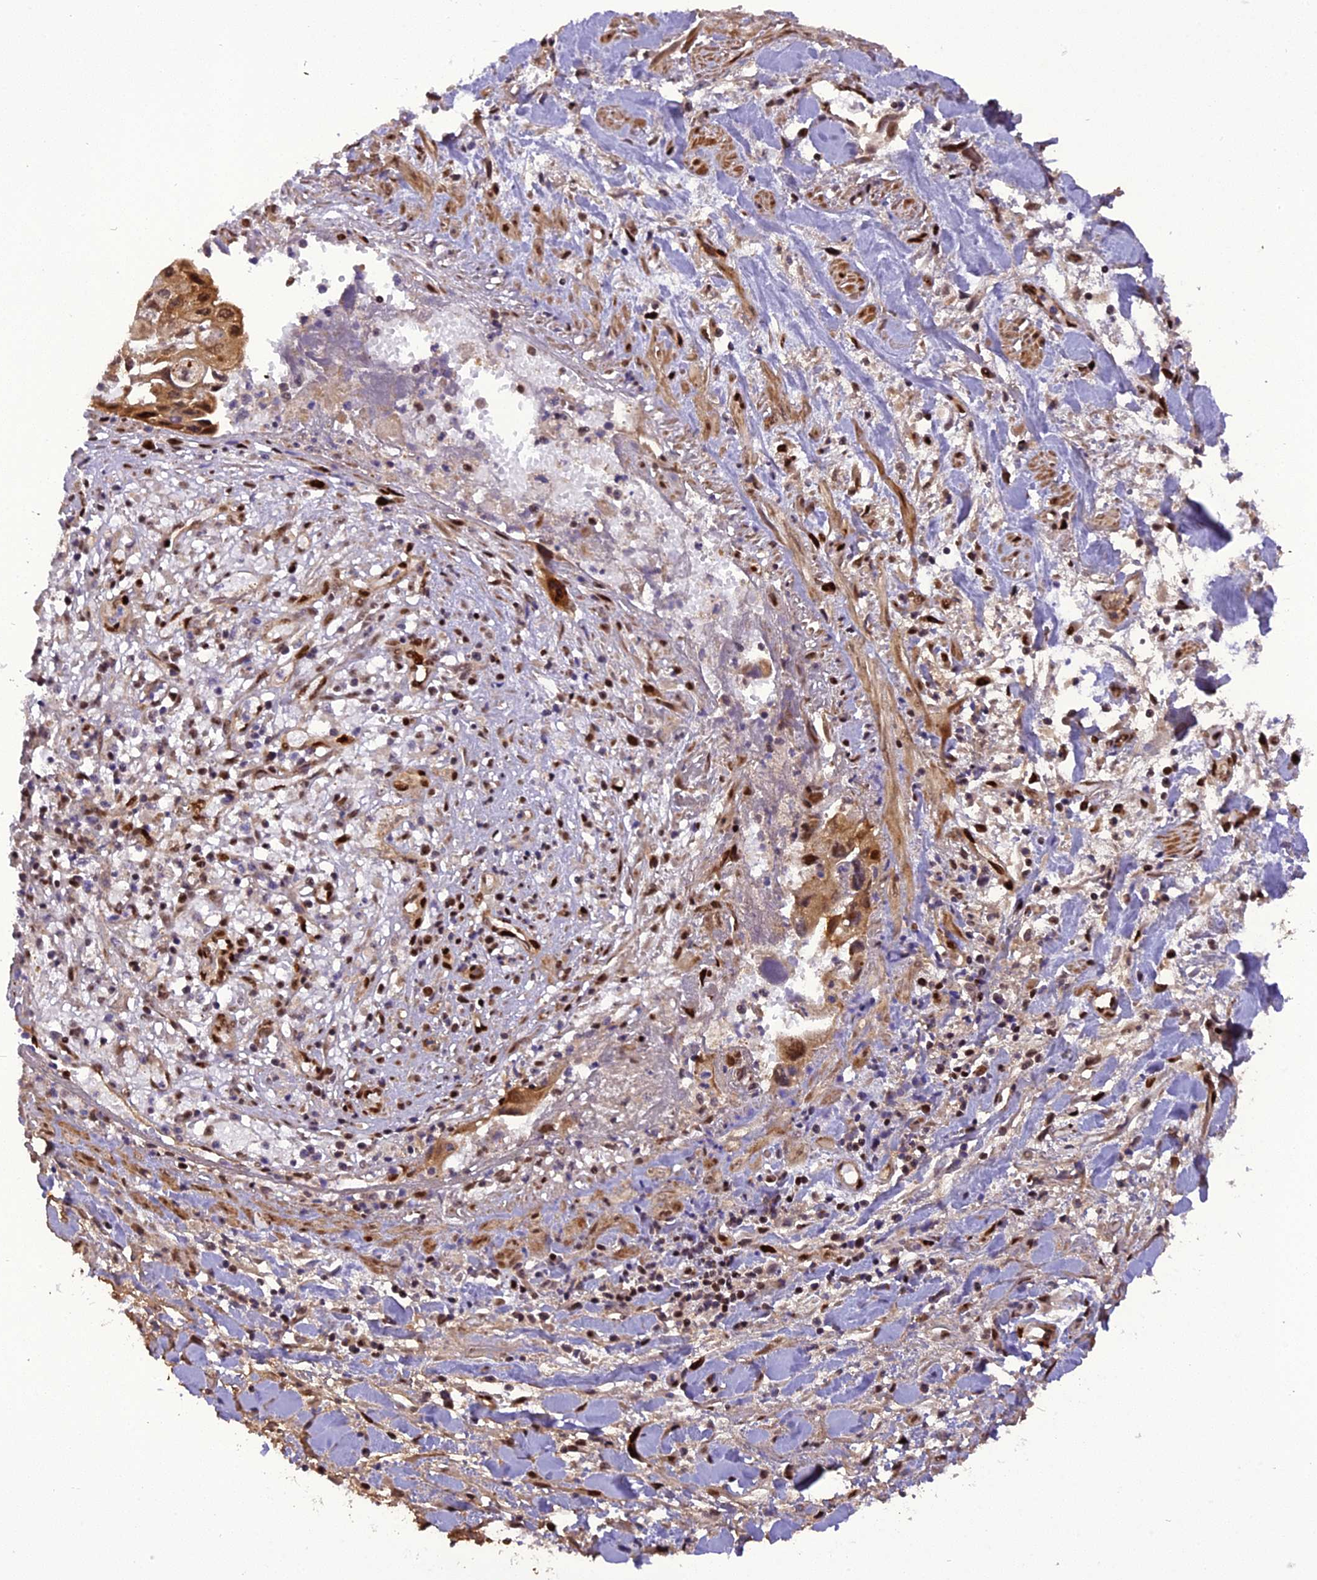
{"staining": {"intensity": "moderate", "quantity": ">75%", "location": "cytoplasmic/membranous,nuclear"}, "tissue": "pancreatic cancer", "cell_type": "Tumor cells", "image_type": "cancer", "snomed": [{"axis": "morphology", "description": "Adenocarcinoma, NOS"}, {"axis": "topography", "description": "Pancreas"}], "caption": "A brown stain labels moderate cytoplasmic/membranous and nuclear expression of a protein in human adenocarcinoma (pancreatic) tumor cells. The staining was performed using DAB (3,3'-diaminobenzidine) to visualize the protein expression in brown, while the nuclei were stained in blue with hematoxylin (Magnification: 20x).", "gene": "MICALL1", "patient": {"sex": "female", "age": 50}}